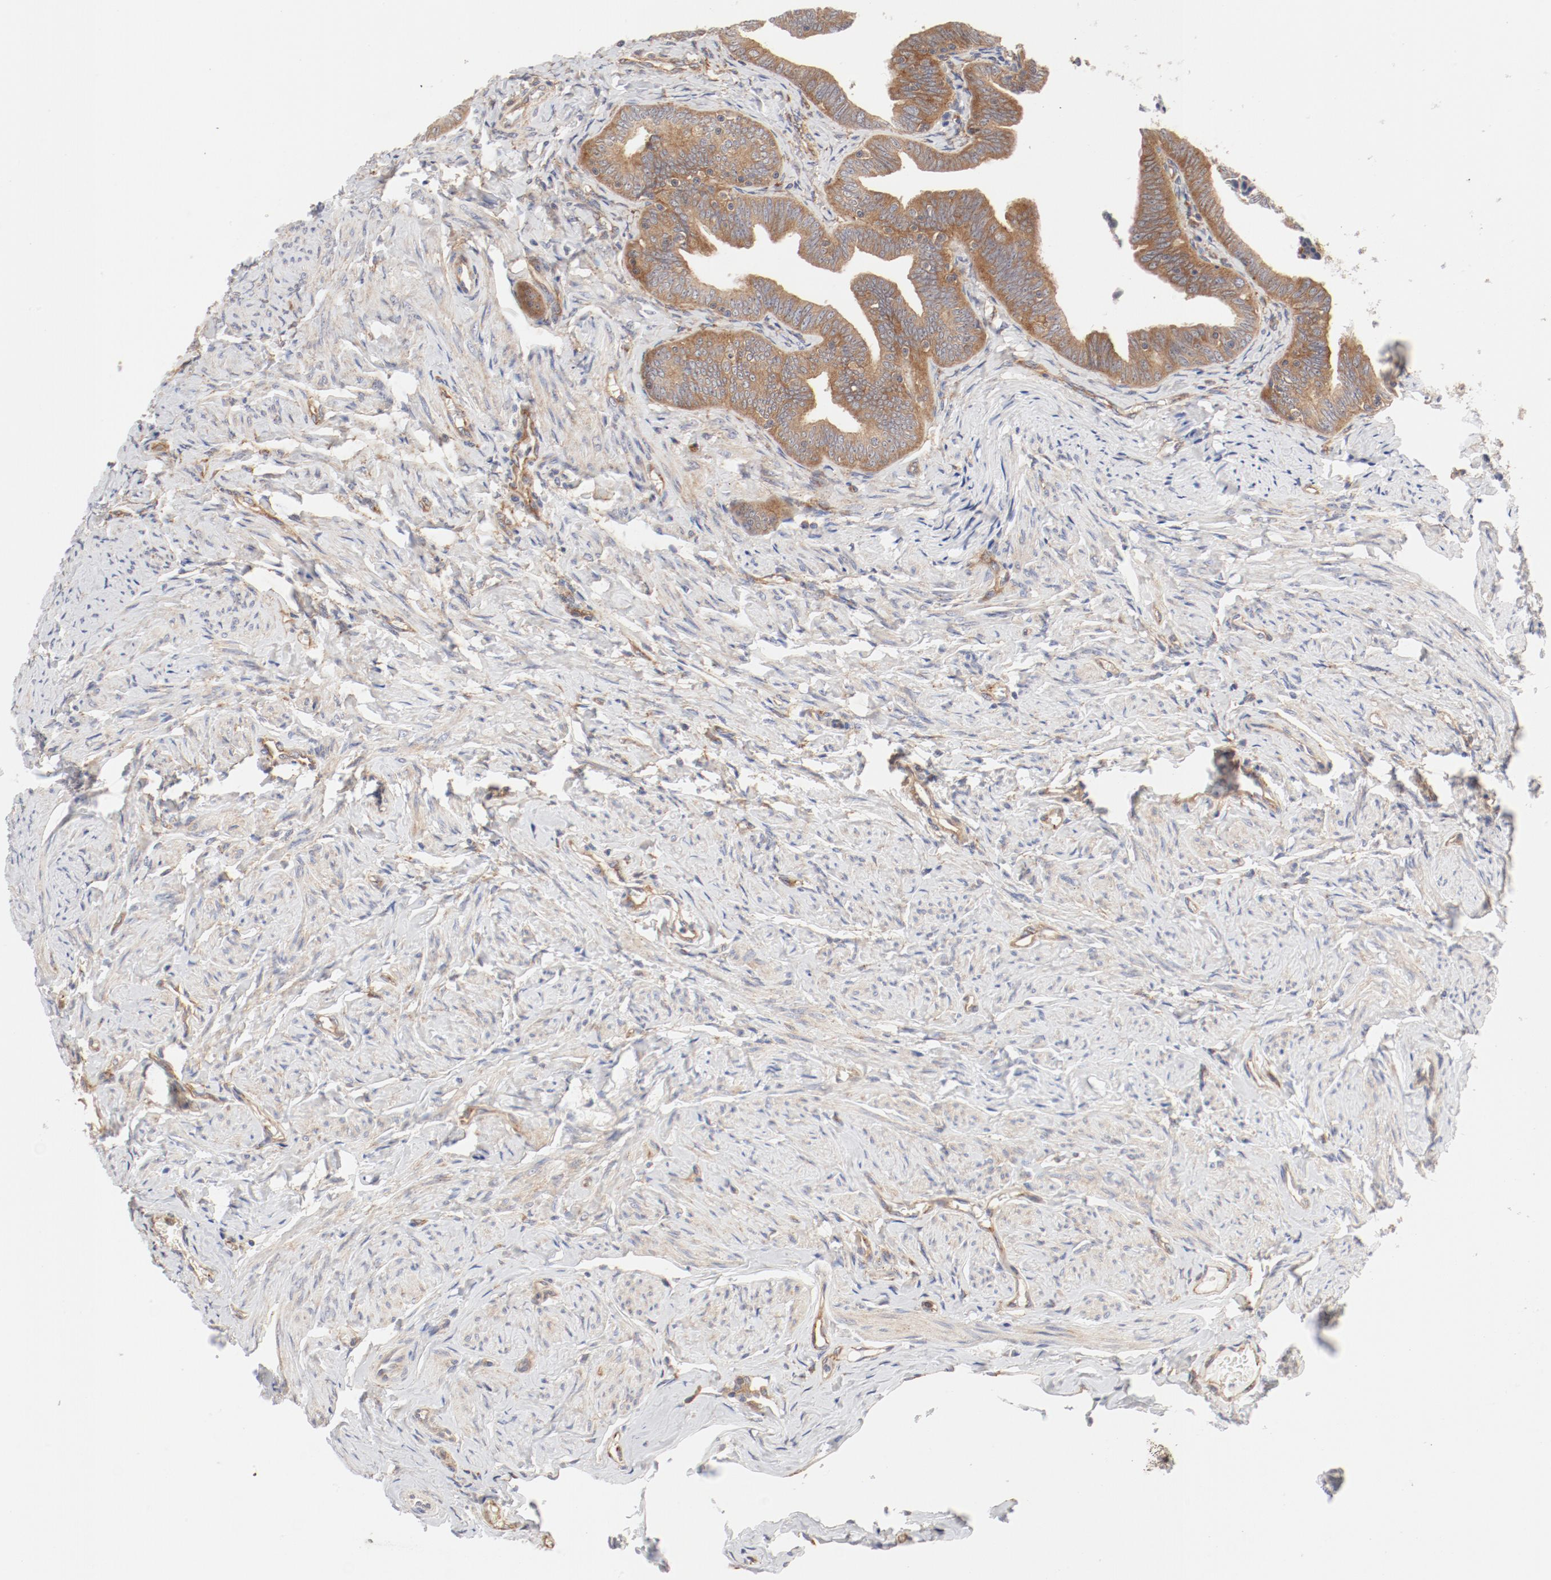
{"staining": {"intensity": "moderate", "quantity": ">75%", "location": "cytoplasmic/membranous"}, "tissue": "fallopian tube", "cell_type": "Glandular cells", "image_type": "normal", "snomed": [{"axis": "morphology", "description": "Normal tissue, NOS"}, {"axis": "topography", "description": "Fallopian tube"}, {"axis": "topography", "description": "Ovary"}], "caption": "A photomicrograph showing moderate cytoplasmic/membranous expression in about >75% of glandular cells in benign fallopian tube, as visualized by brown immunohistochemical staining.", "gene": "AP2A1", "patient": {"sex": "female", "age": 69}}